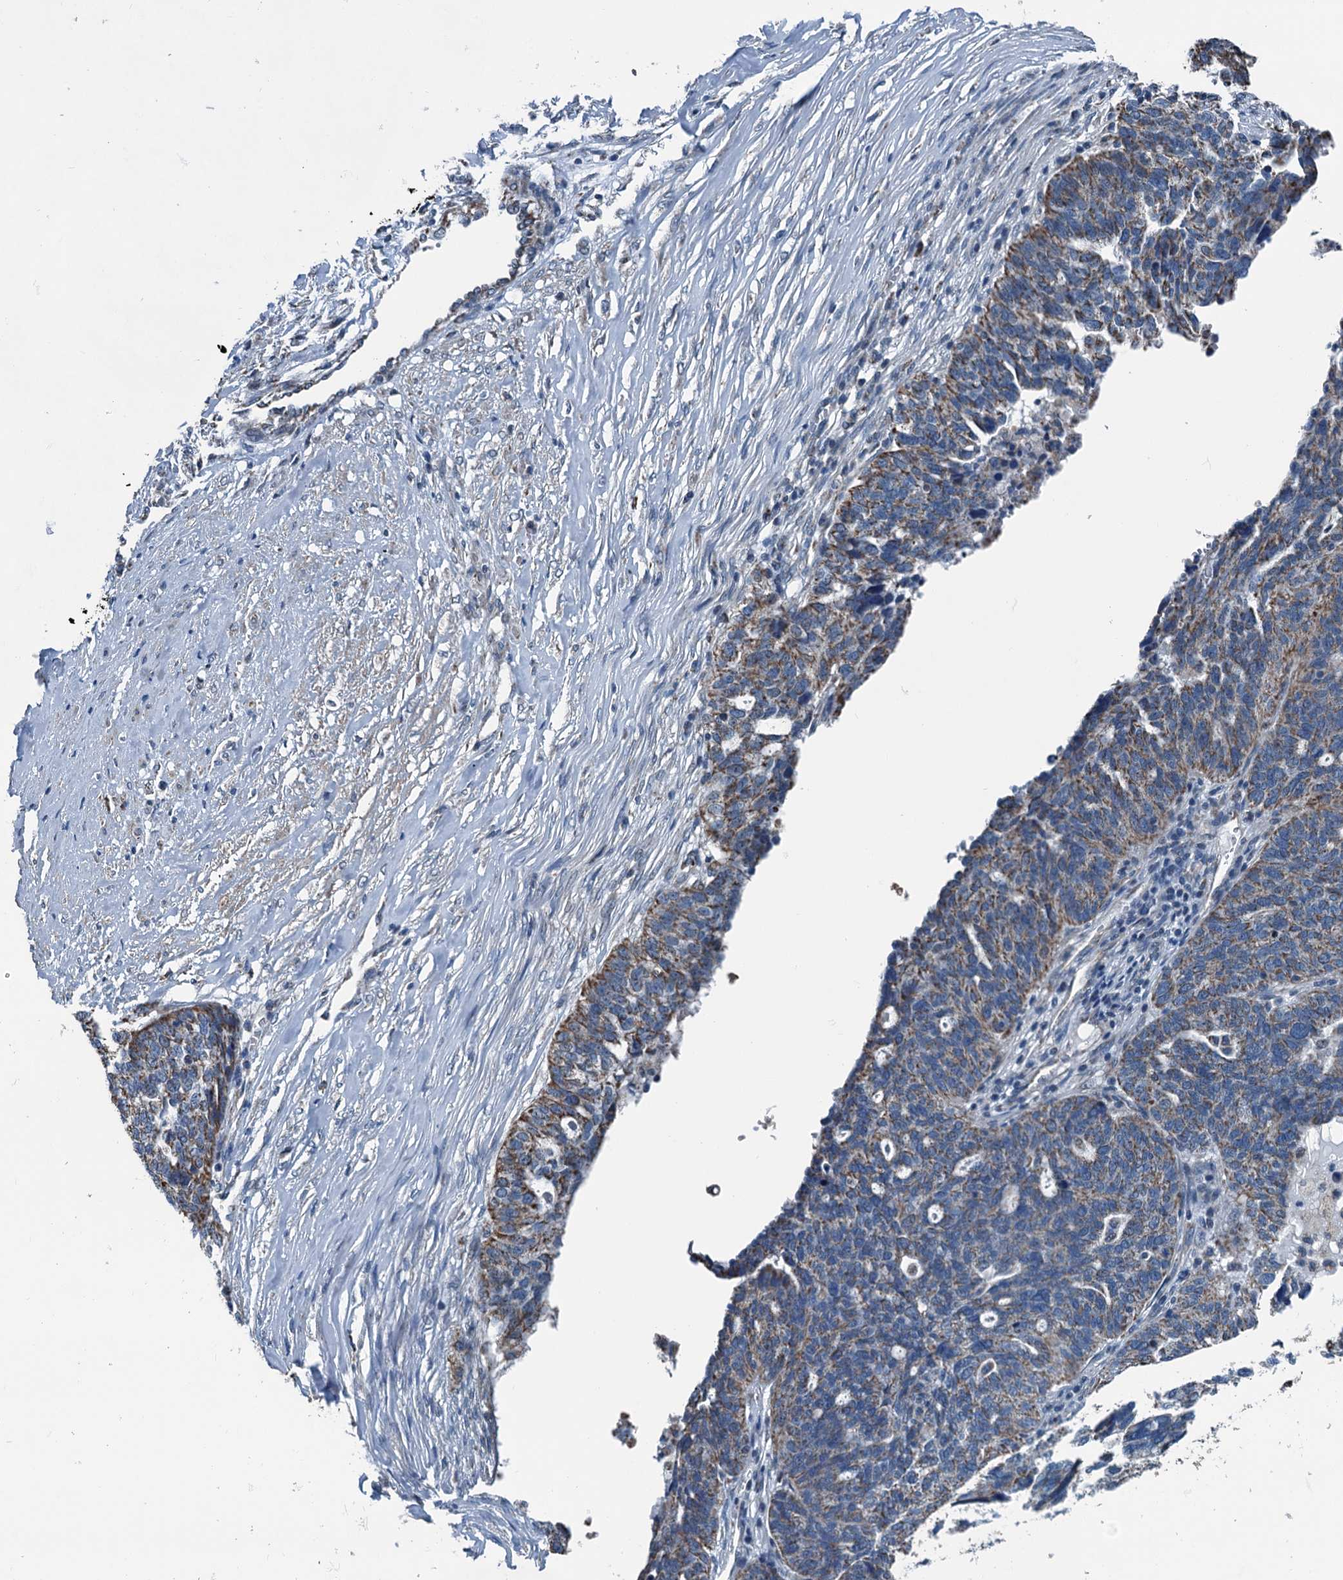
{"staining": {"intensity": "moderate", "quantity": ">75%", "location": "cytoplasmic/membranous"}, "tissue": "ovarian cancer", "cell_type": "Tumor cells", "image_type": "cancer", "snomed": [{"axis": "morphology", "description": "Cystadenocarcinoma, serous, NOS"}, {"axis": "topography", "description": "Ovary"}], "caption": "Ovarian cancer was stained to show a protein in brown. There is medium levels of moderate cytoplasmic/membranous expression in approximately >75% of tumor cells.", "gene": "TRPT1", "patient": {"sex": "female", "age": 59}}